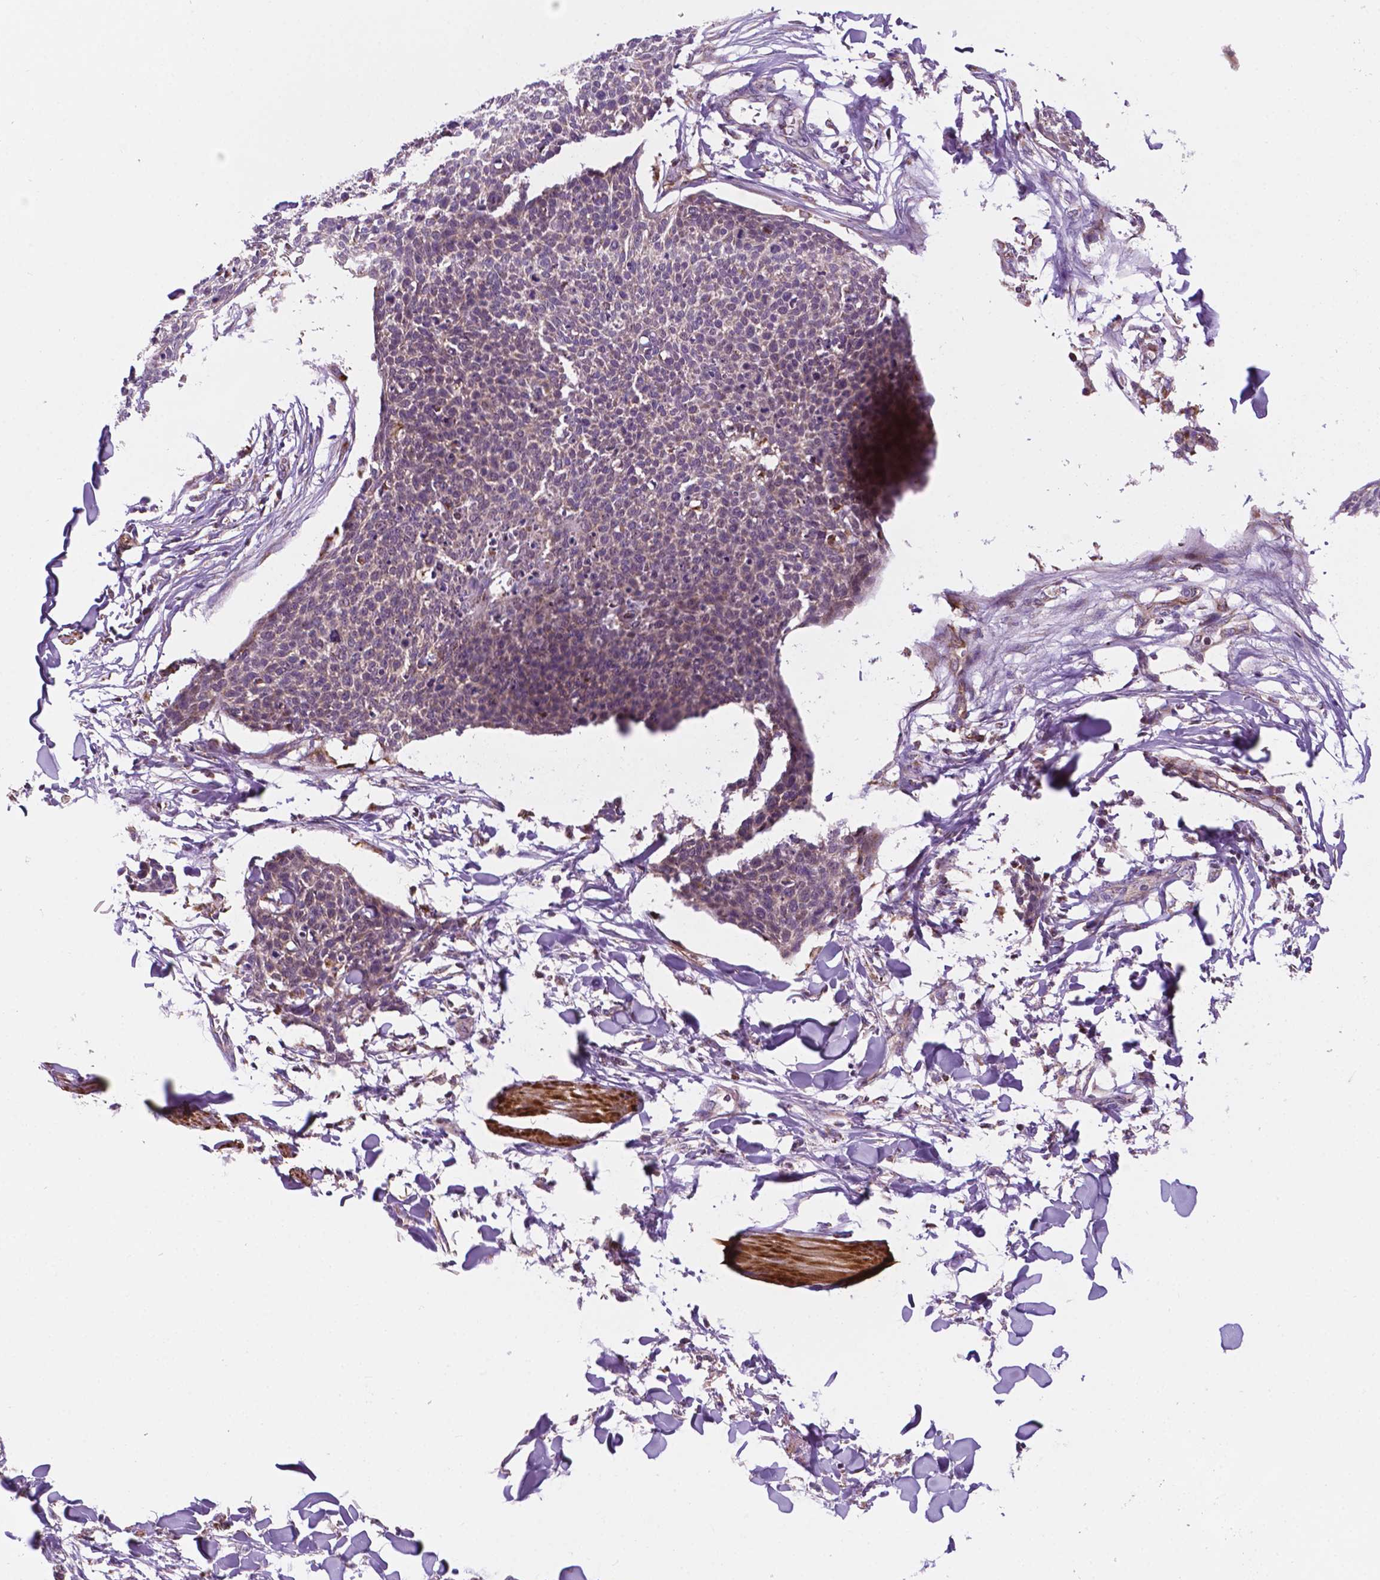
{"staining": {"intensity": "weak", "quantity": ">75%", "location": "cytoplasmic/membranous"}, "tissue": "skin cancer", "cell_type": "Tumor cells", "image_type": "cancer", "snomed": [{"axis": "morphology", "description": "Squamous cell carcinoma, NOS"}, {"axis": "topography", "description": "Skin"}, {"axis": "topography", "description": "Vulva"}], "caption": "This is an image of IHC staining of skin cancer, which shows weak staining in the cytoplasmic/membranous of tumor cells.", "gene": "GEMIN4", "patient": {"sex": "female", "age": 75}}